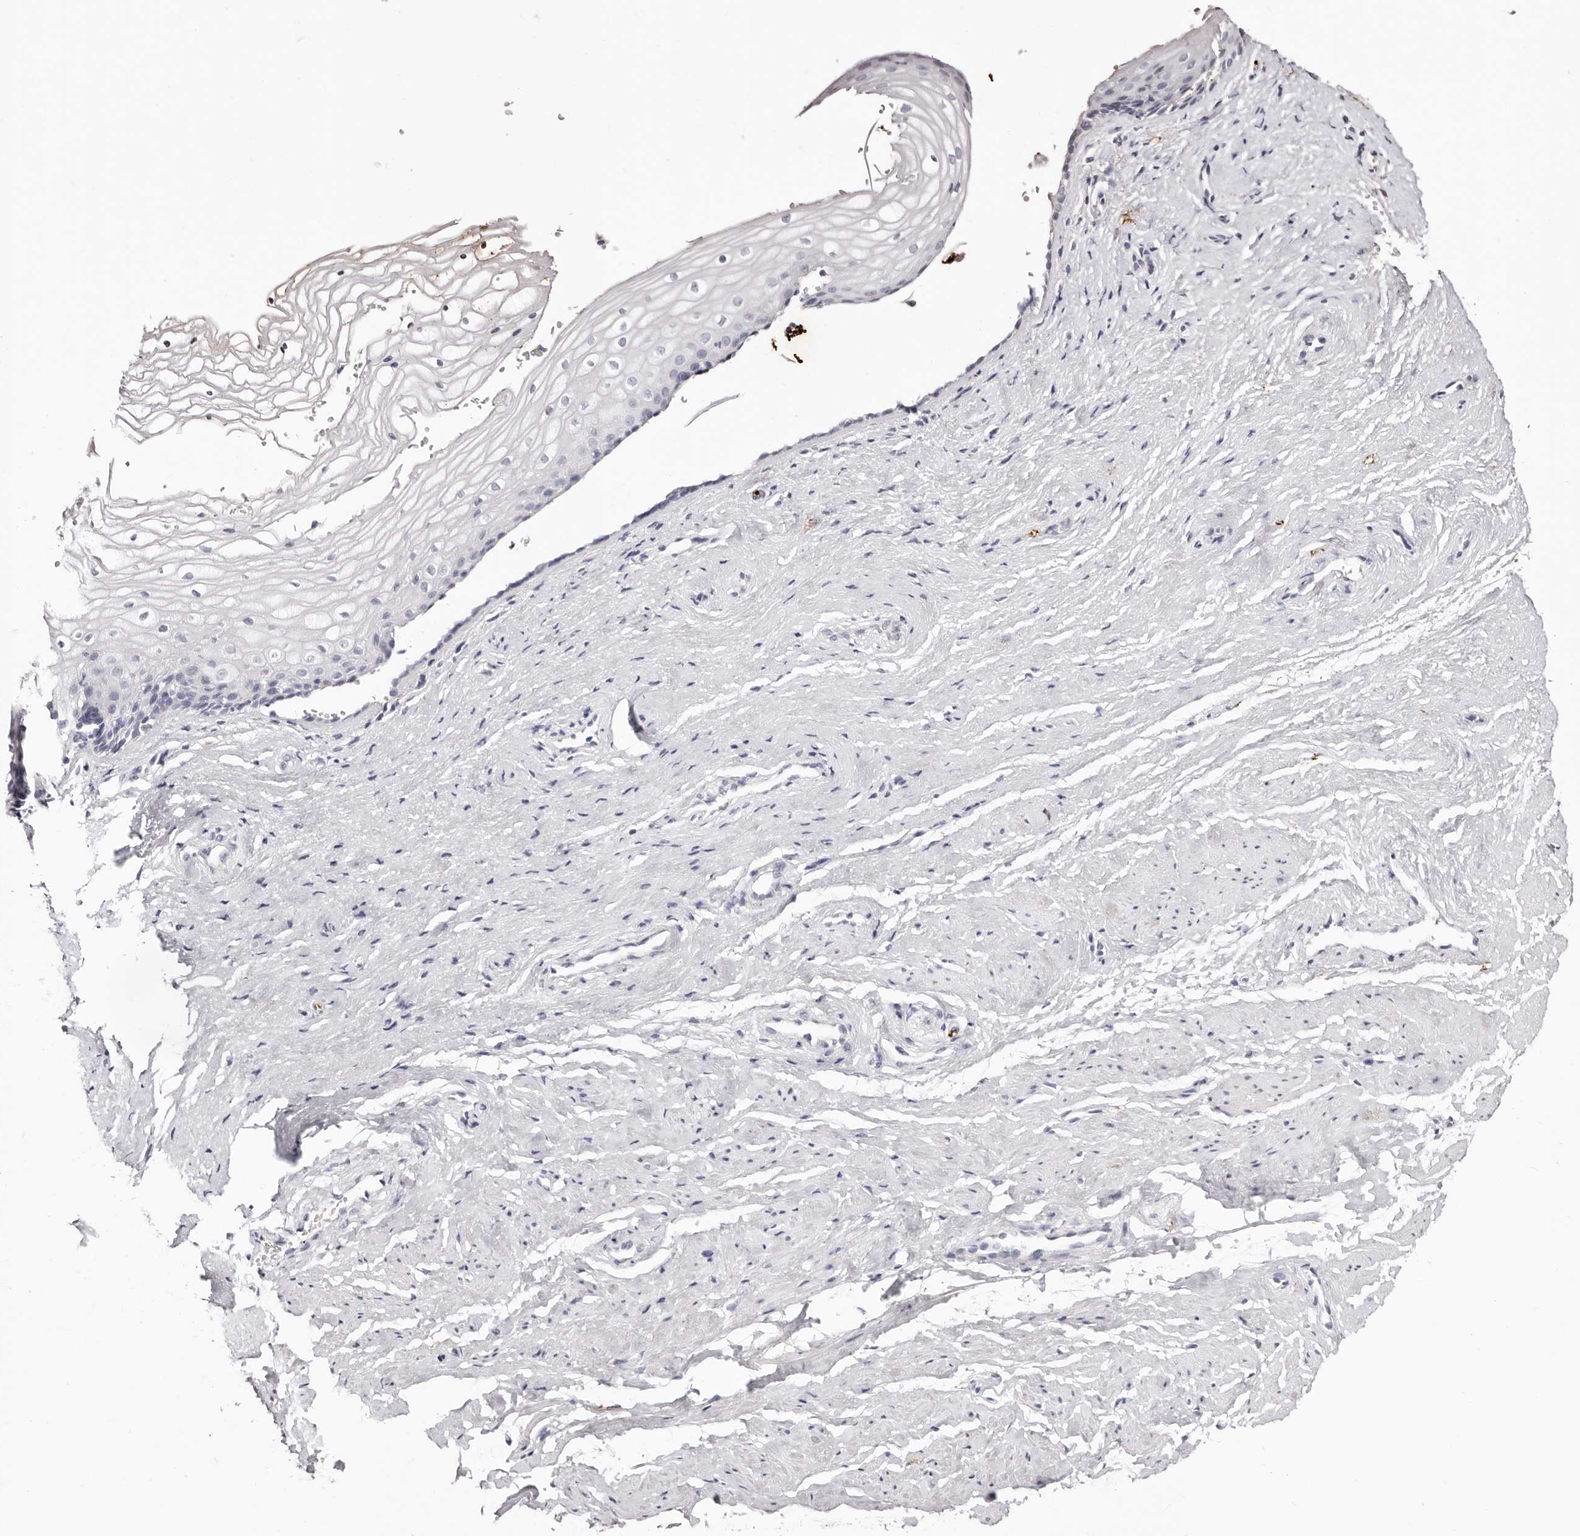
{"staining": {"intensity": "negative", "quantity": "none", "location": "none"}, "tissue": "vagina", "cell_type": "Squamous epithelial cells", "image_type": "normal", "snomed": [{"axis": "morphology", "description": "Normal tissue, NOS"}, {"axis": "topography", "description": "Vagina"}], "caption": "The image reveals no staining of squamous epithelial cells in benign vagina. The staining was performed using DAB (3,3'-diaminobenzidine) to visualize the protein expression in brown, while the nuclei were stained in blue with hematoxylin (Magnification: 20x).", "gene": "PF4", "patient": {"sex": "female", "age": 46}}